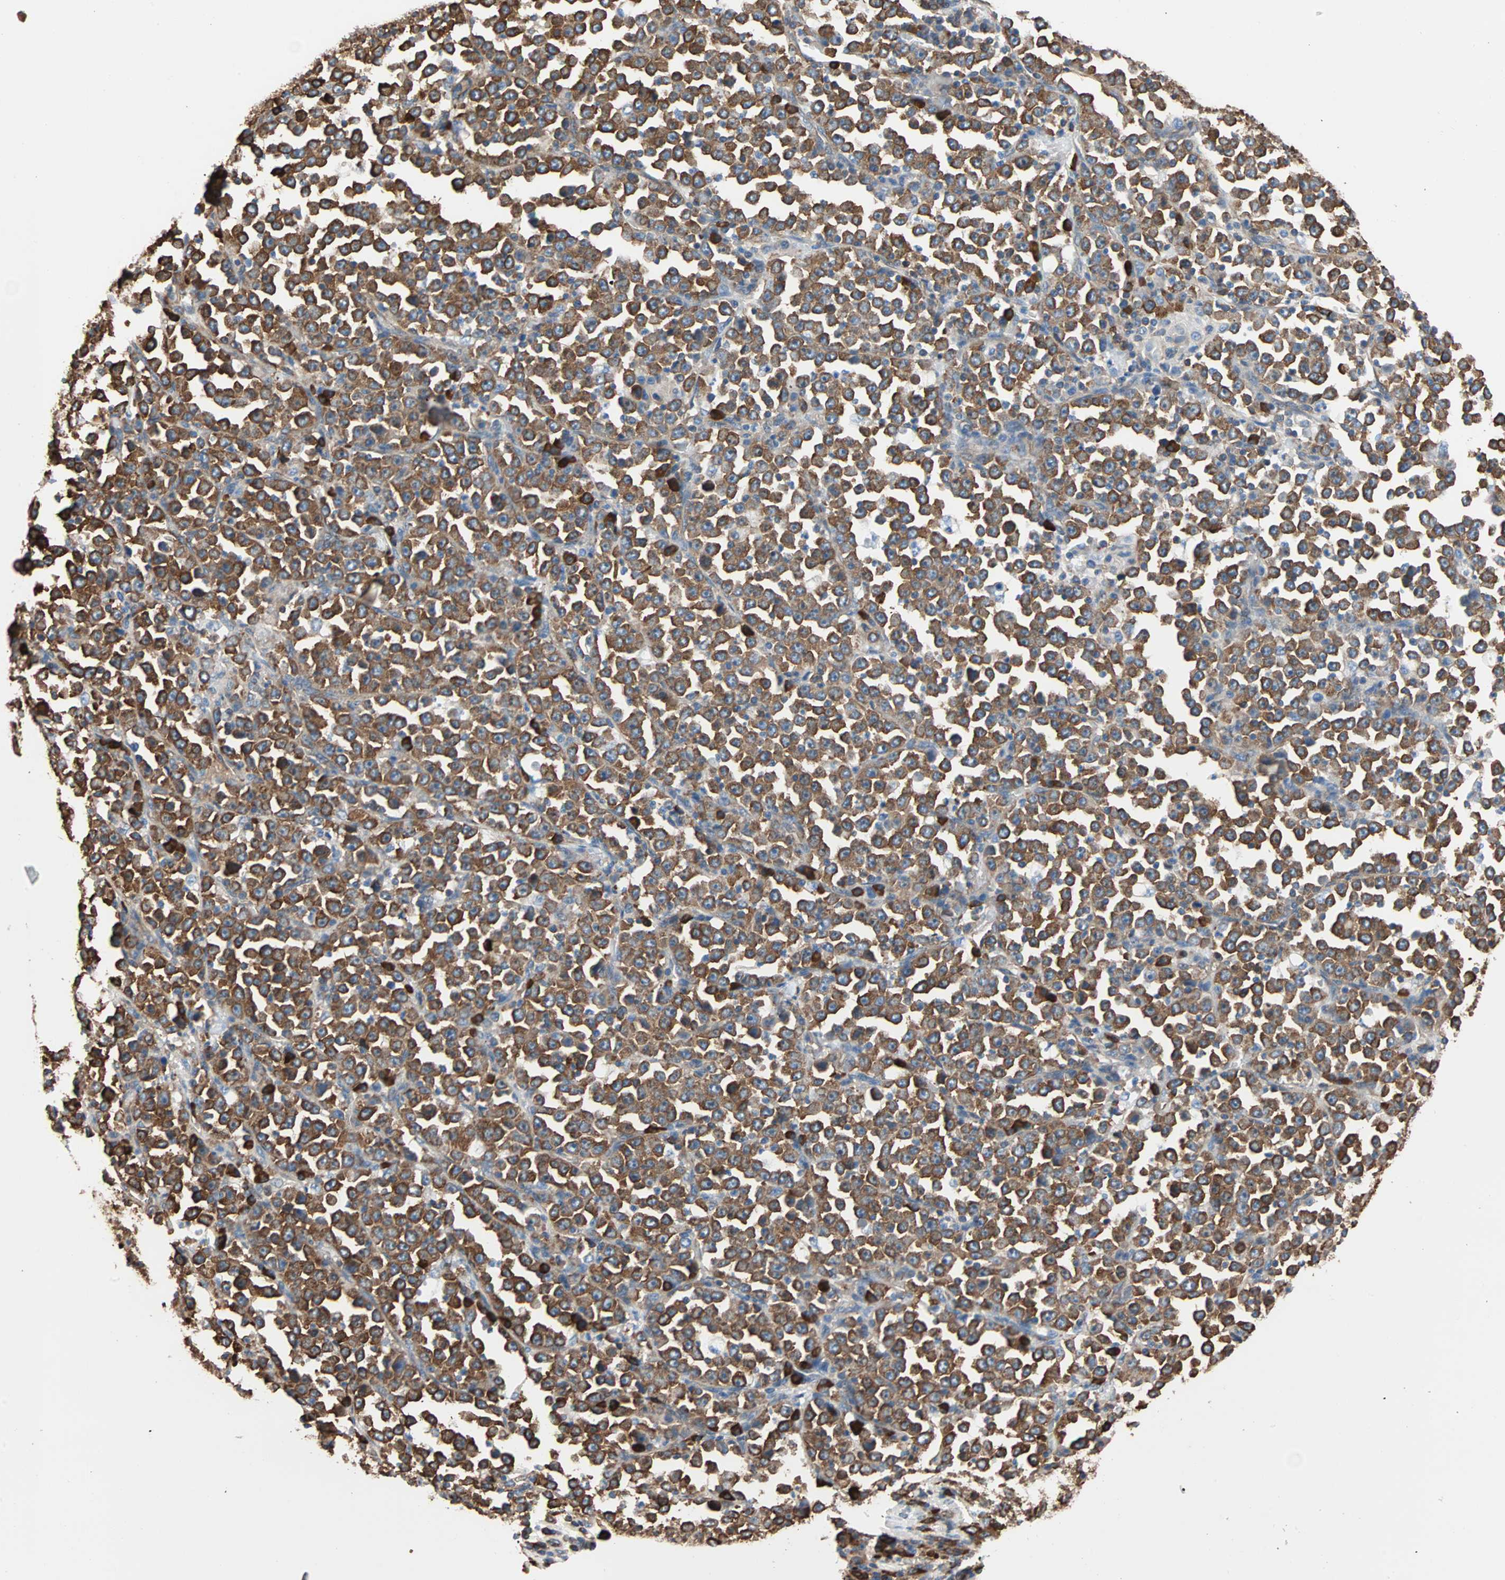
{"staining": {"intensity": "strong", "quantity": ">75%", "location": "cytoplasmic/membranous"}, "tissue": "stomach cancer", "cell_type": "Tumor cells", "image_type": "cancer", "snomed": [{"axis": "morphology", "description": "Normal tissue, NOS"}, {"axis": "morphology", "description": "Adenocarcinoma, NOS"}, {"axis": "topography", "description": "Stomach, upper"}, {"axis": "topography", "description": "Stomach"}], "caption": "Immunohistochemical staining of stomach adenocarcinoma exhibits high levels of strong cytoplasmic/membranous protein positivity in approximately >75% of tumor cells. The staining was performed using DAB, with brown indicating positive protein expression. Nuclei are stained blue with hematoxylin.", "gene": "EEF2", "patient": {"sex": "male", "age": 59}}